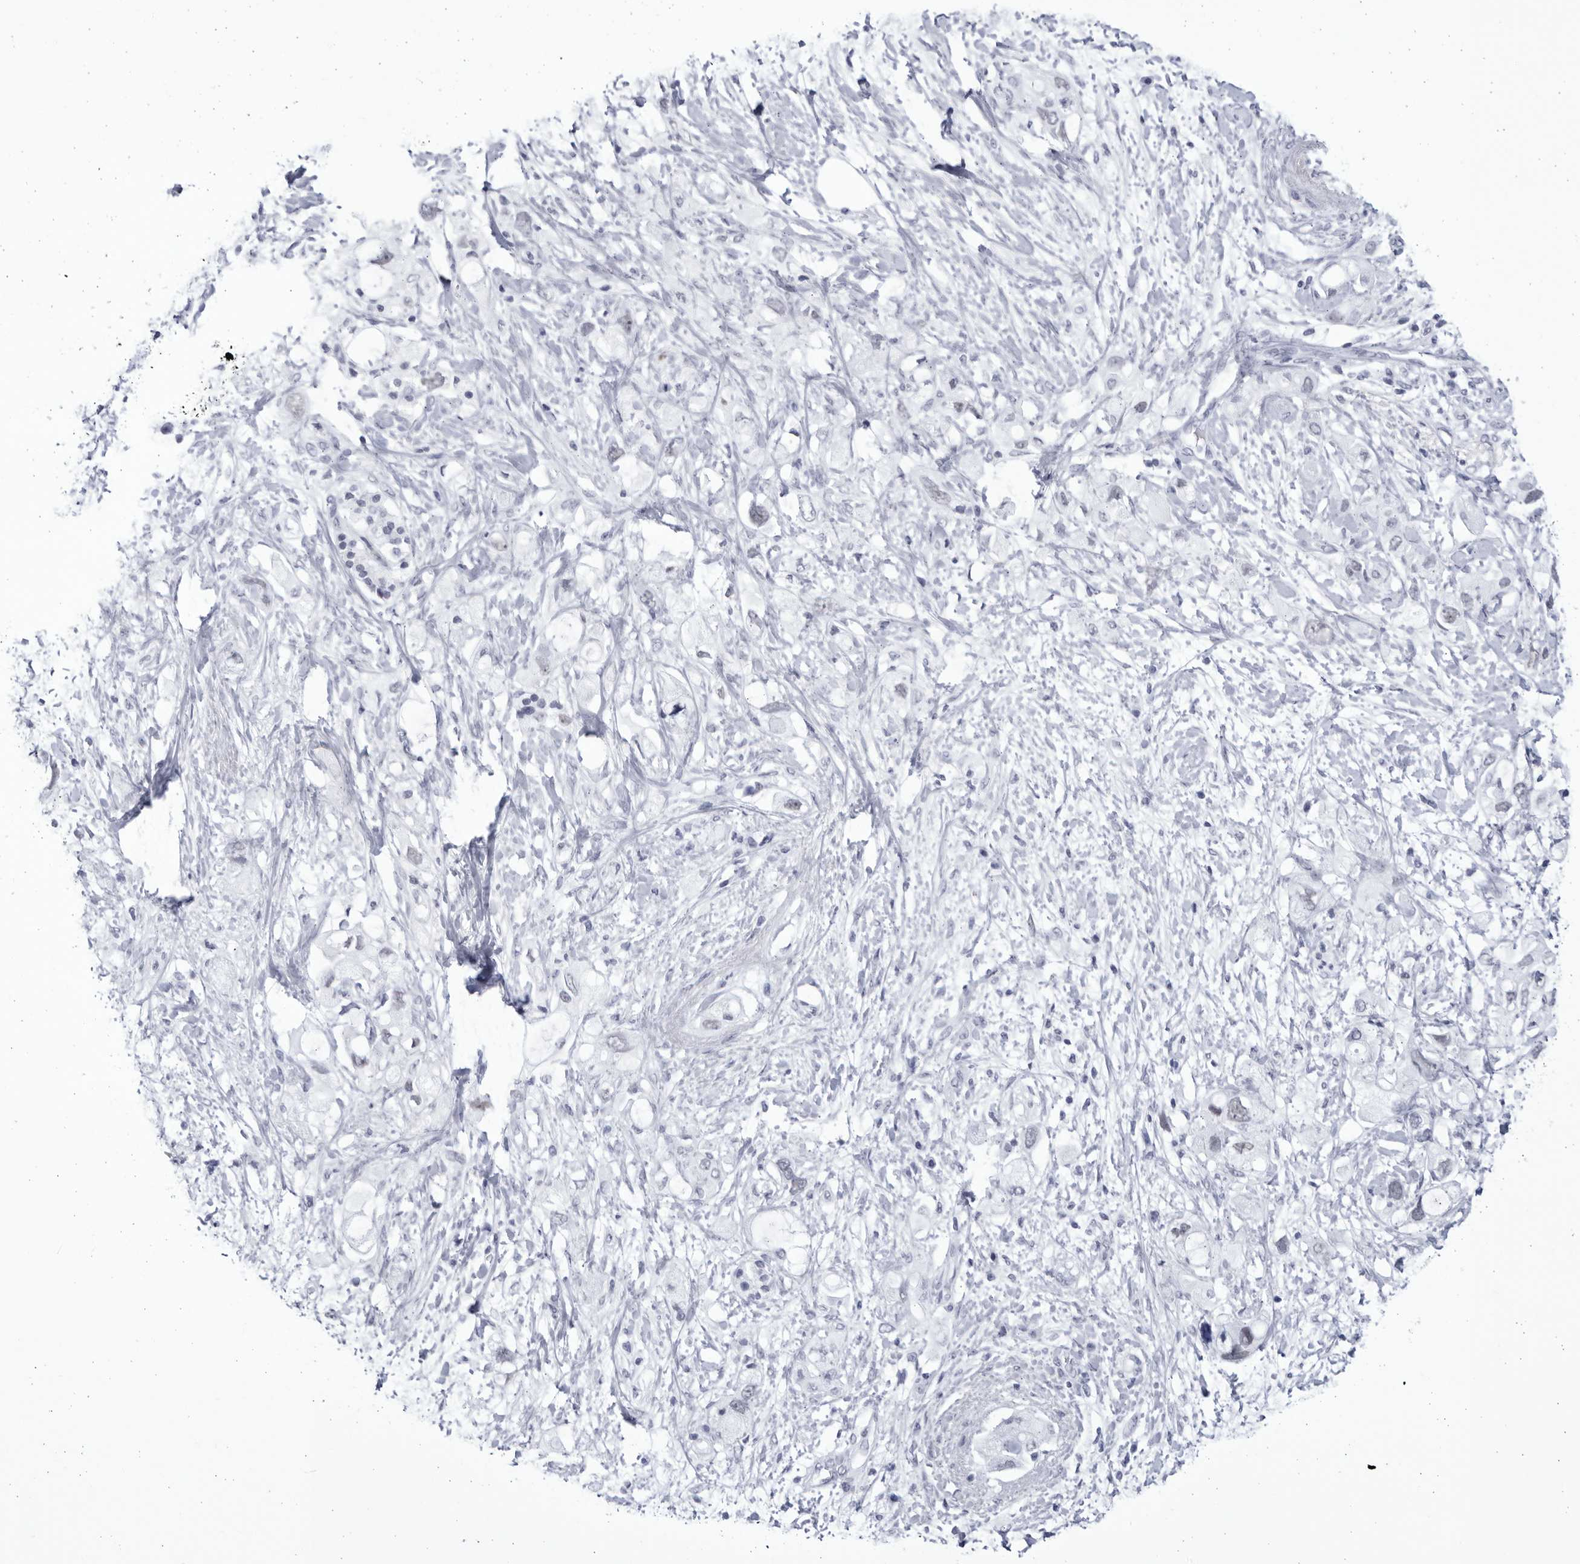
{"staining": {"intensity": "negative", "quantity": "none", "location": "none"}, "tissue": "pancreatic cancer", "cell_type": "Tumor cells", "image_type": "cancer", "snomed": [{"axis": "morphology", "description": "Adenocarcinoma, NOS"}, {"axis": "topography", "description": "Pancreas"}], "caption": "IHC micrograph of neoplastic tissue: human adenocarcinoma (pancreatic) stained with DAB (3,3'-diaminobenzidine) shows no significant protein expression in tumor cells.", "gene": "CCDC181", "patient": {"sex": "female", "age": 56}}